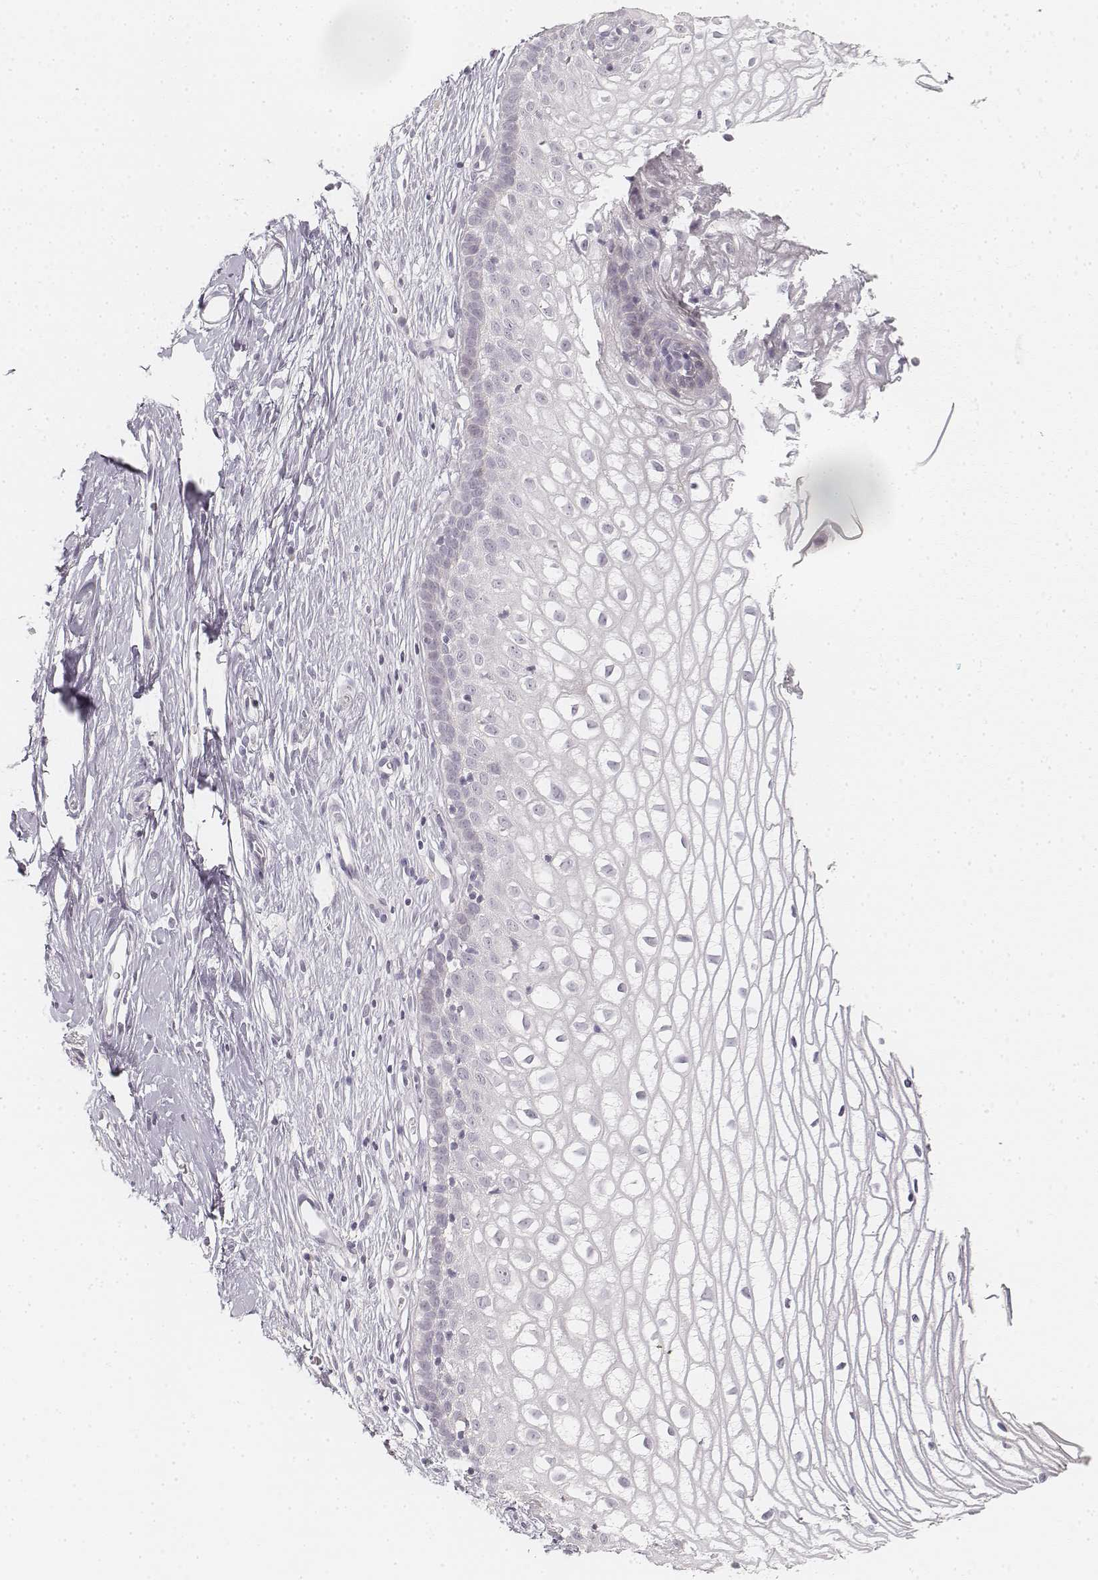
{"staining": {"intensity": "negative", "quantity": "none", "location": "none"}, "tissue": "cervix", "cell_type": "Glandular cells", "image_type": "normal", "snomed": [{"axis": "morphology", "description": "Normal tissue, NOS"}, {"axis": "topography", "description": "Cervix"}], "caption": "IHC histopathology image of normal cervix: human cervix stained with DAB shows no significant protein expression in glandular cells.", "gene": "DSG4", "patient": {"sex": "female", "age": 40}}